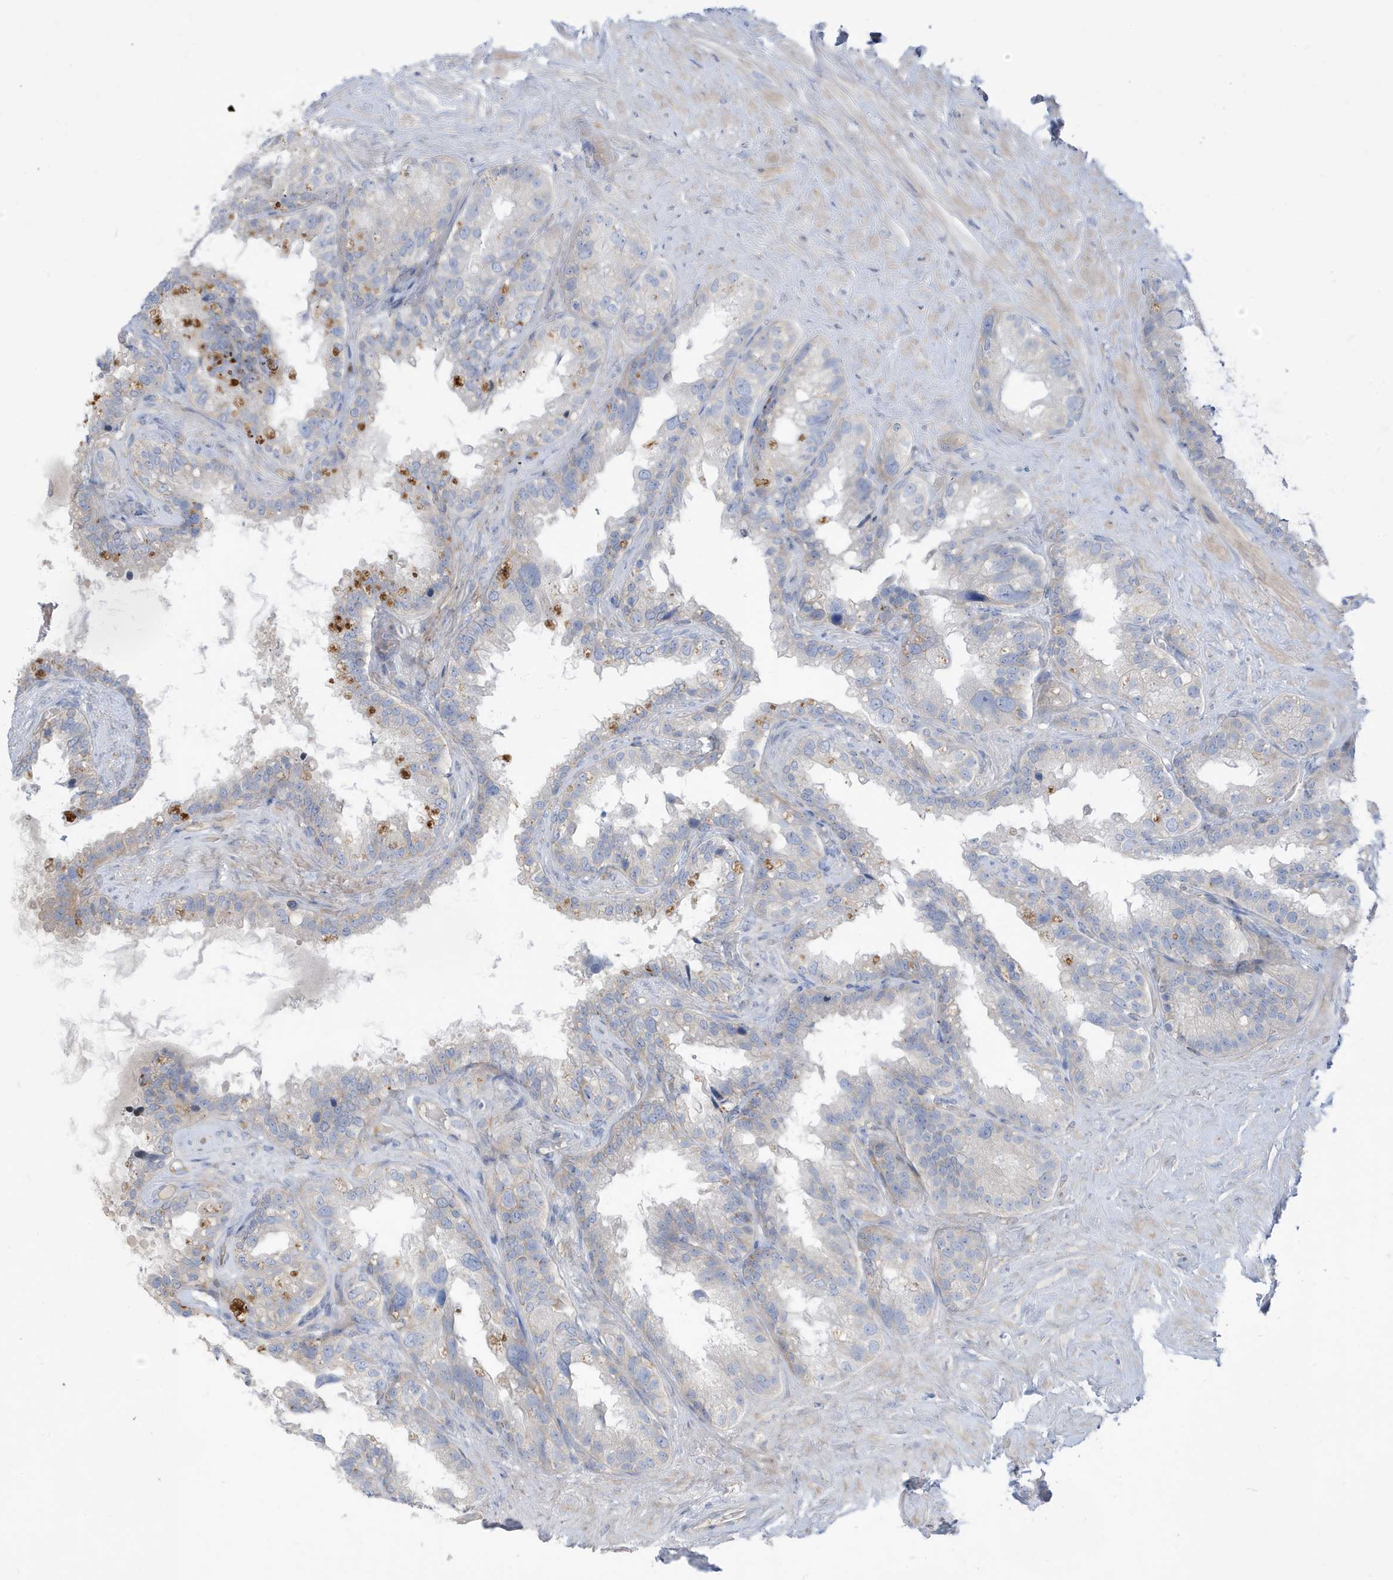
{"staining": {"intensity": "negative", "quantity": "none", "location": "none"}, "tissue": "seminal vesicle", "cell_type": "Glandular cells", "image_type": "normal", "snomed": [{"axis": "morphology", "description": "Normal tissue, NOS"}, {"axis": "topography", "description": "Seminal veicle"}], "caption": "The histopathology image demonstrates no significant positivity in glandular cells of seminal vesicle.", "gene": "ATP13A5", "patient": {"sex": "male", "age": 80}}